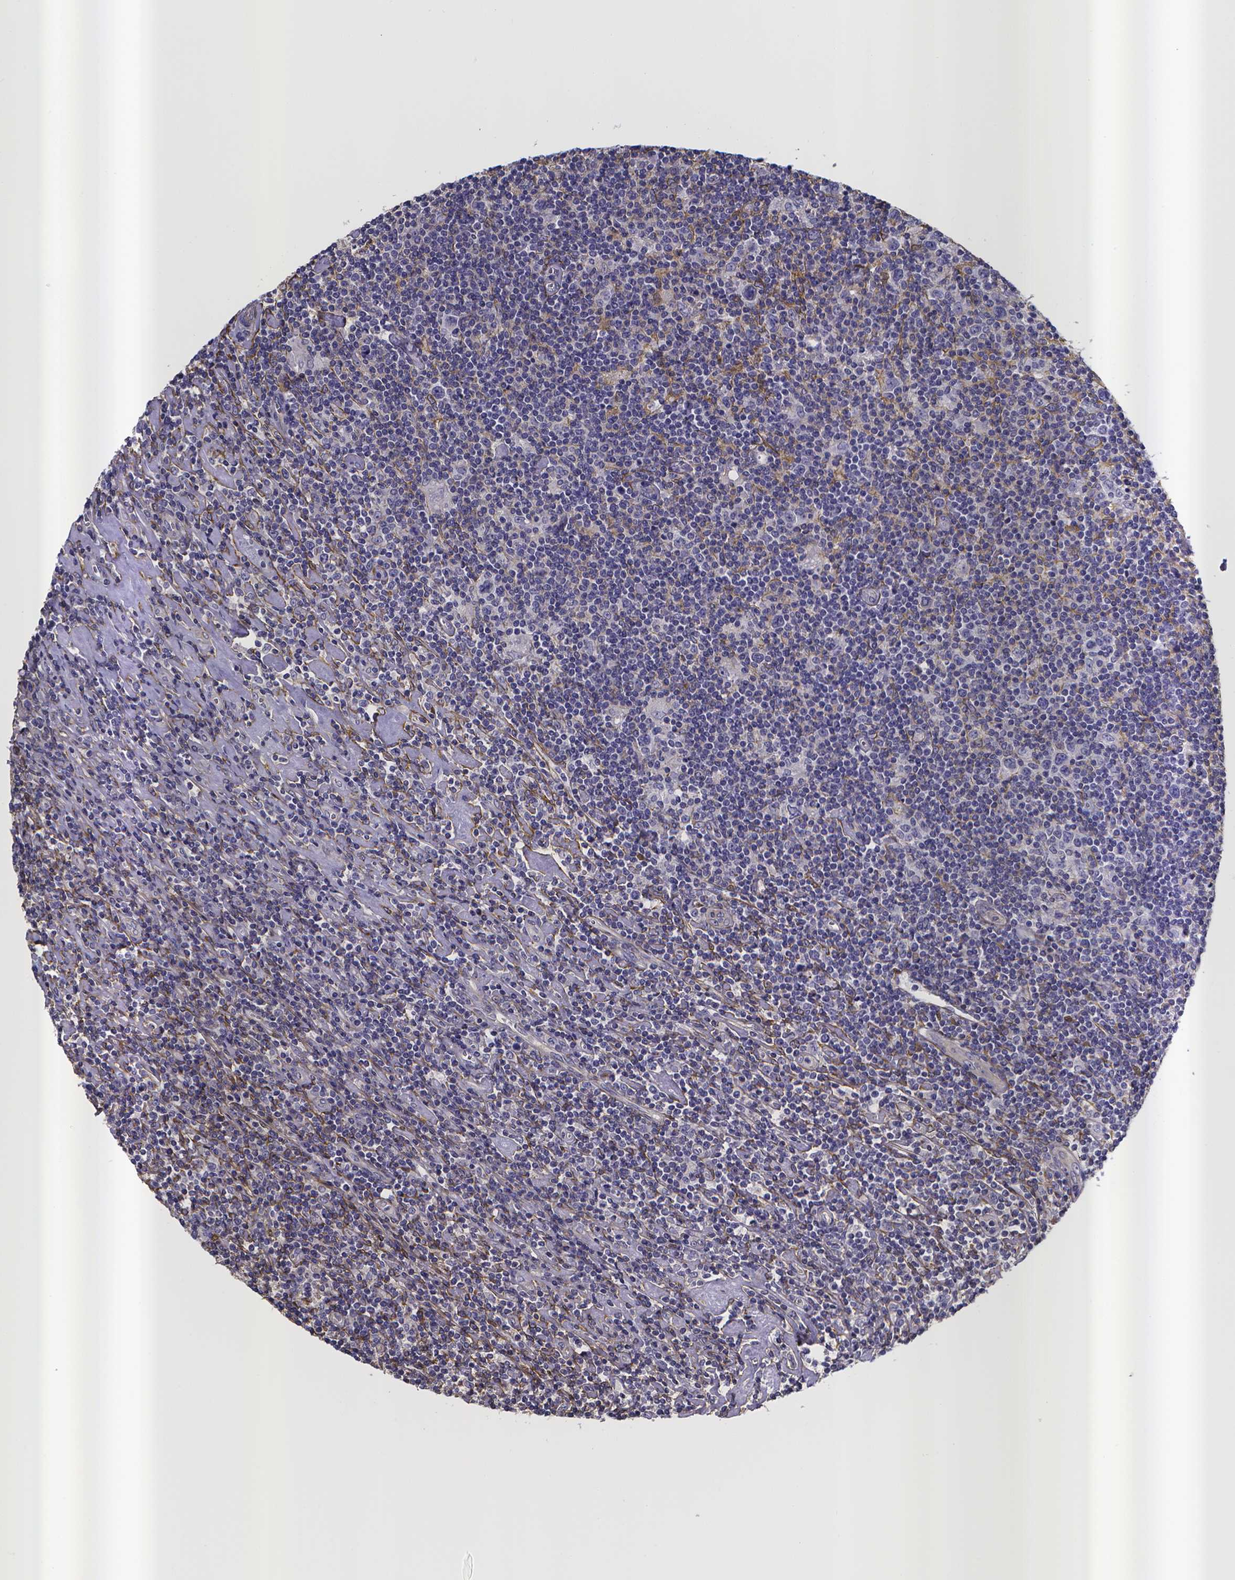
{"staining": {"intensity": "negative", "quantity": "none", "location": "none"}, "tissue": "lymphoma", "cell_type": "Tumor cells", "image_type": "cancer", "snomed": [{"axis": "morphology", "description": "Hodgkin's disease, NOS"}, {"axis": "topography", "description": "Lymph node"}], "caption": "Tumor cells show no significant protein expression in lymphoma. (Stains: DAB (3,3'-diaminobenzidine) immunohistochemistry (IHC) with hematoxylin counter stain, Microscopy: brightfield microscopy at high magnification).", "gene": "RERG", "patient": {"sex": "male", "age": 40}}